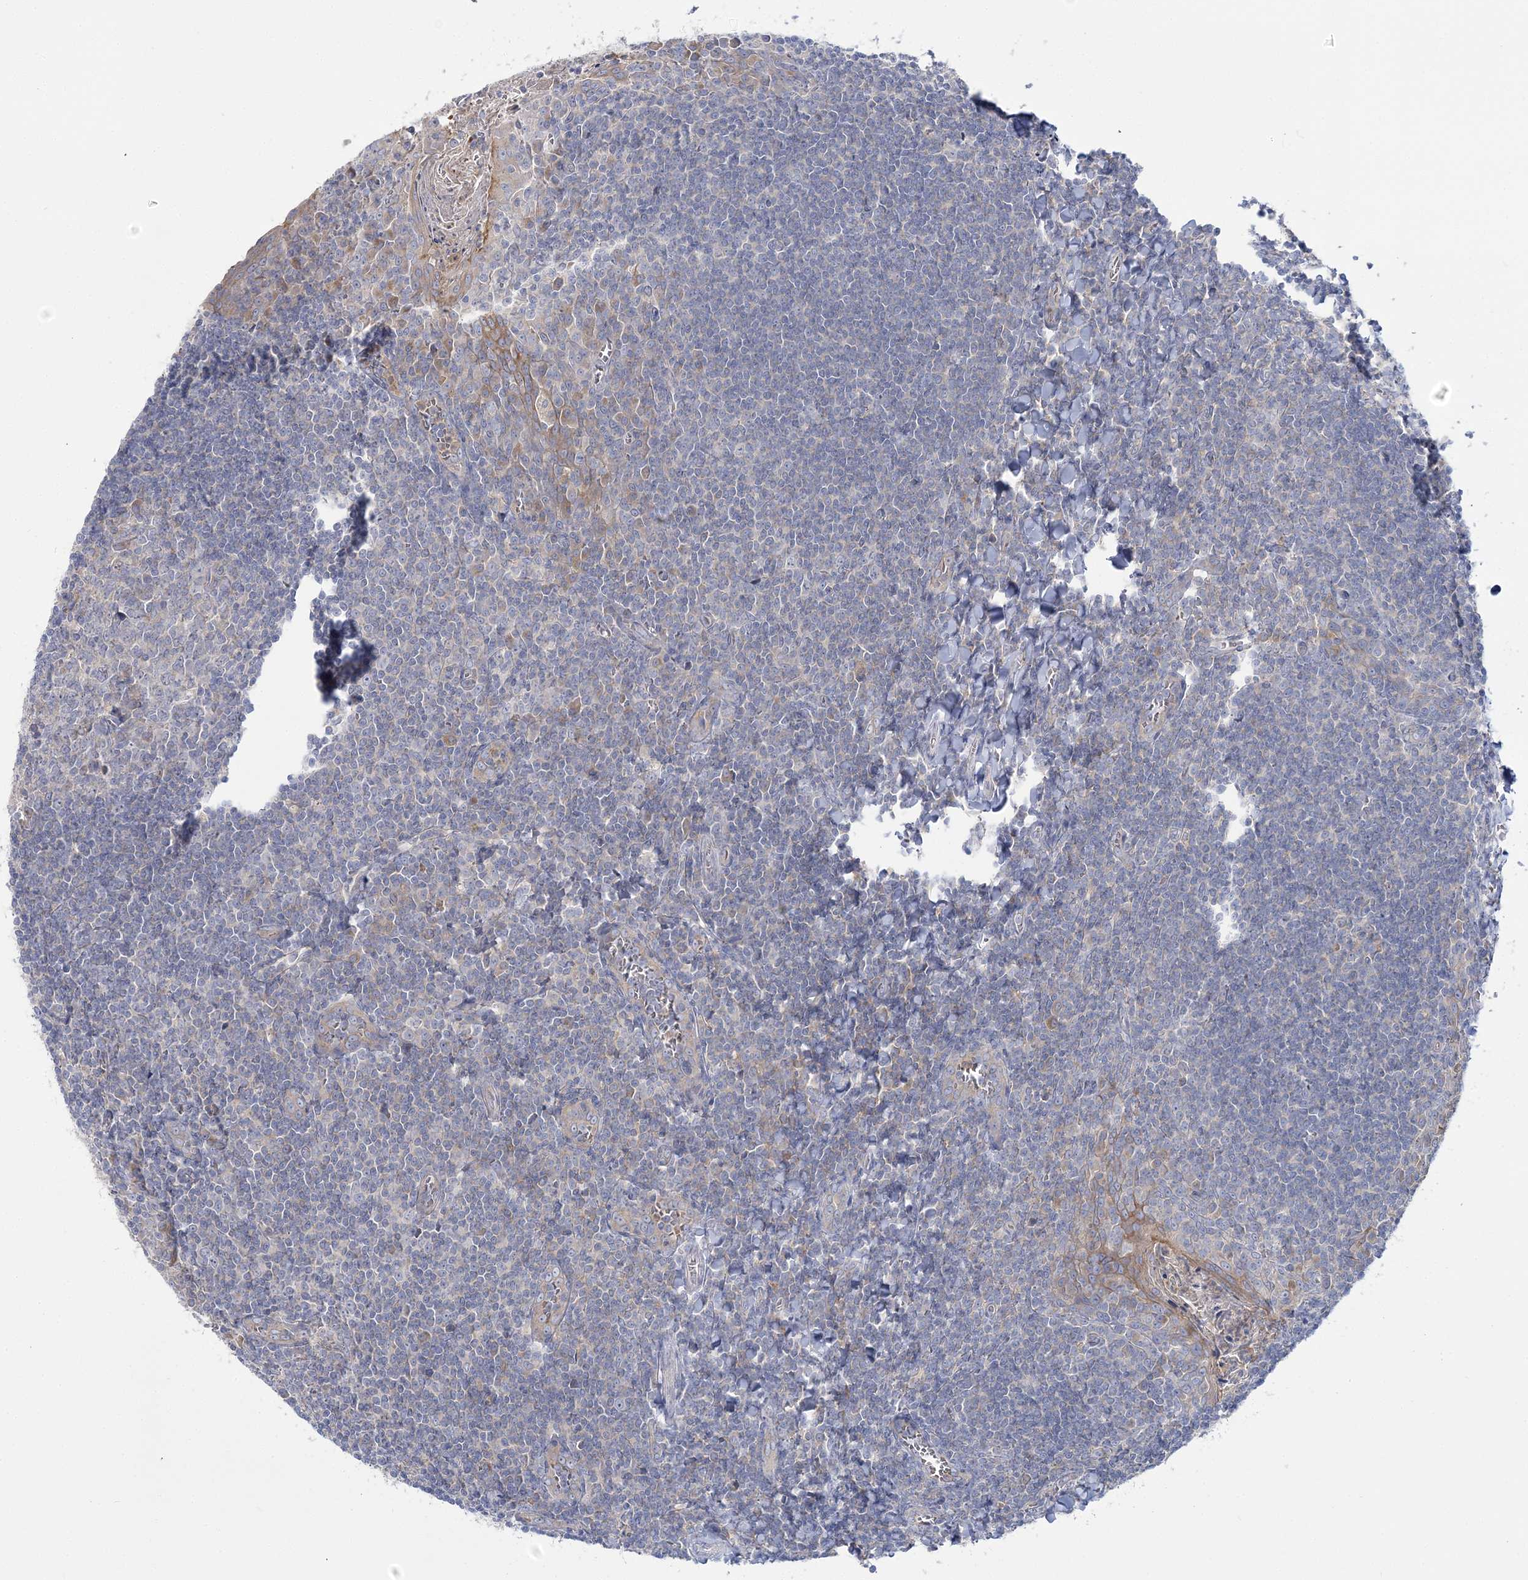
{"staining": {"intensity": "negative", "quantity": "none", "location": "none"}, "tissue": "tonsil", "cell_type": "Germinal center cells", "image_type": "normal", "snomed": [{"axis": "morphology", "description": "Normal tissue, NOS"}, {"axis": "topography", "description": "Tonsil"}], "caption": "Normal tonsil was stained to show a protein in brown. There is no significant positivity in germinal center cells. (Brightfield microscopy of DAB immunohistochemistry (IHC) at high magnification).", "gene": "ATP11B", "patient": {"sex": "male", "age": 27}}